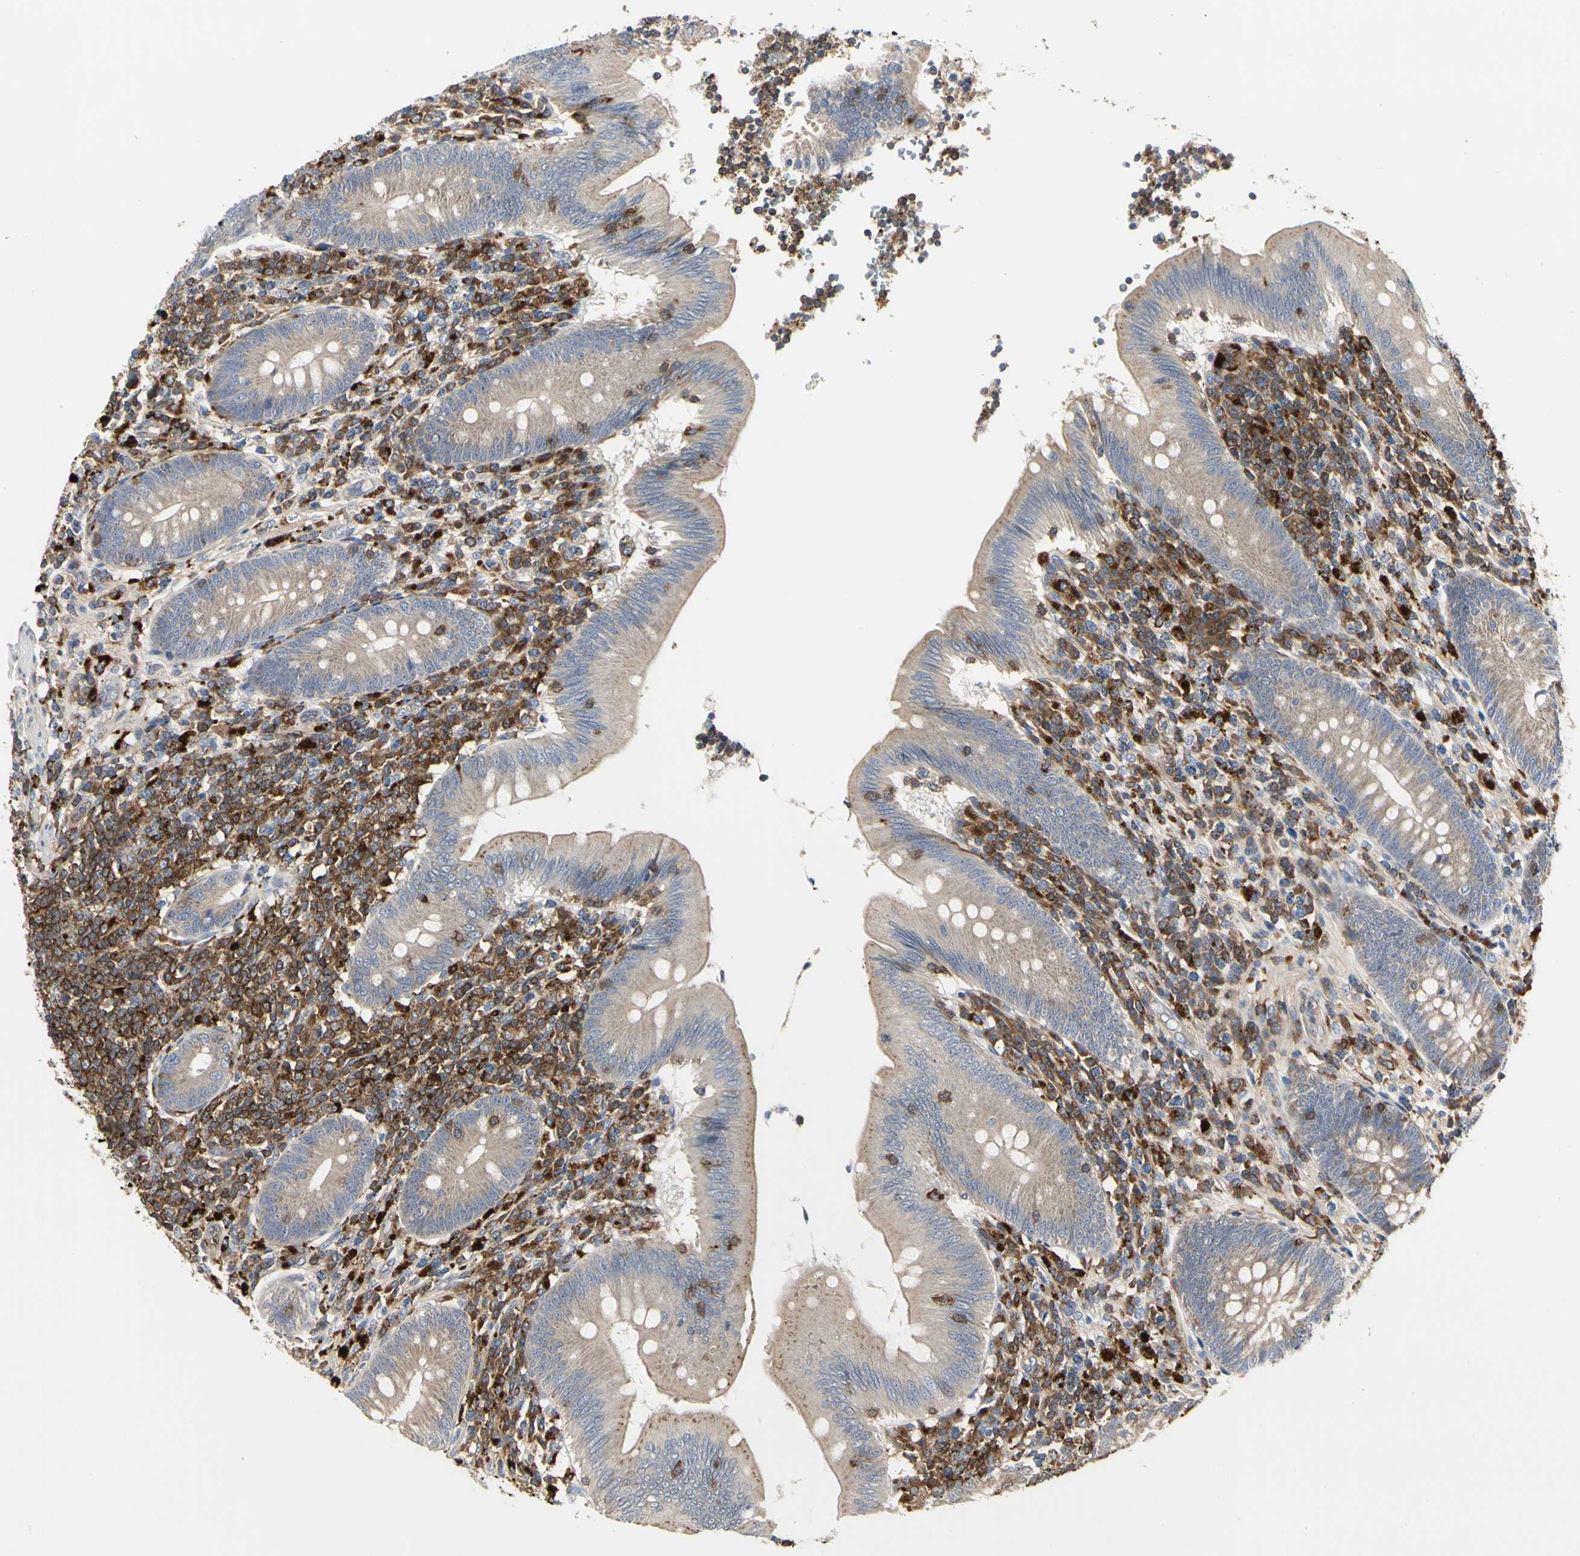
{"staining": {"intensity": "weak", "quantity": ">75%", "location": "cytoplasmic/membranous"}, "tissue": "appendix", "cell_type": "Glandular cells", "image_type": "normal", "snomed": [{"axis": "morphology", "description": "Normal tissue, NOS"}, {"axis": "morphology", "description": "Inflammation, NOS"}, {"axis": "topography", "description": "Appendix"}], "caption": "Appendix stained with a brown dye exhibits weak cytoplasmic/membranous positive staining in about >75% of glandular cells.", "gene": "NAPG", "patient": {"sex": "male", "age": 46}}